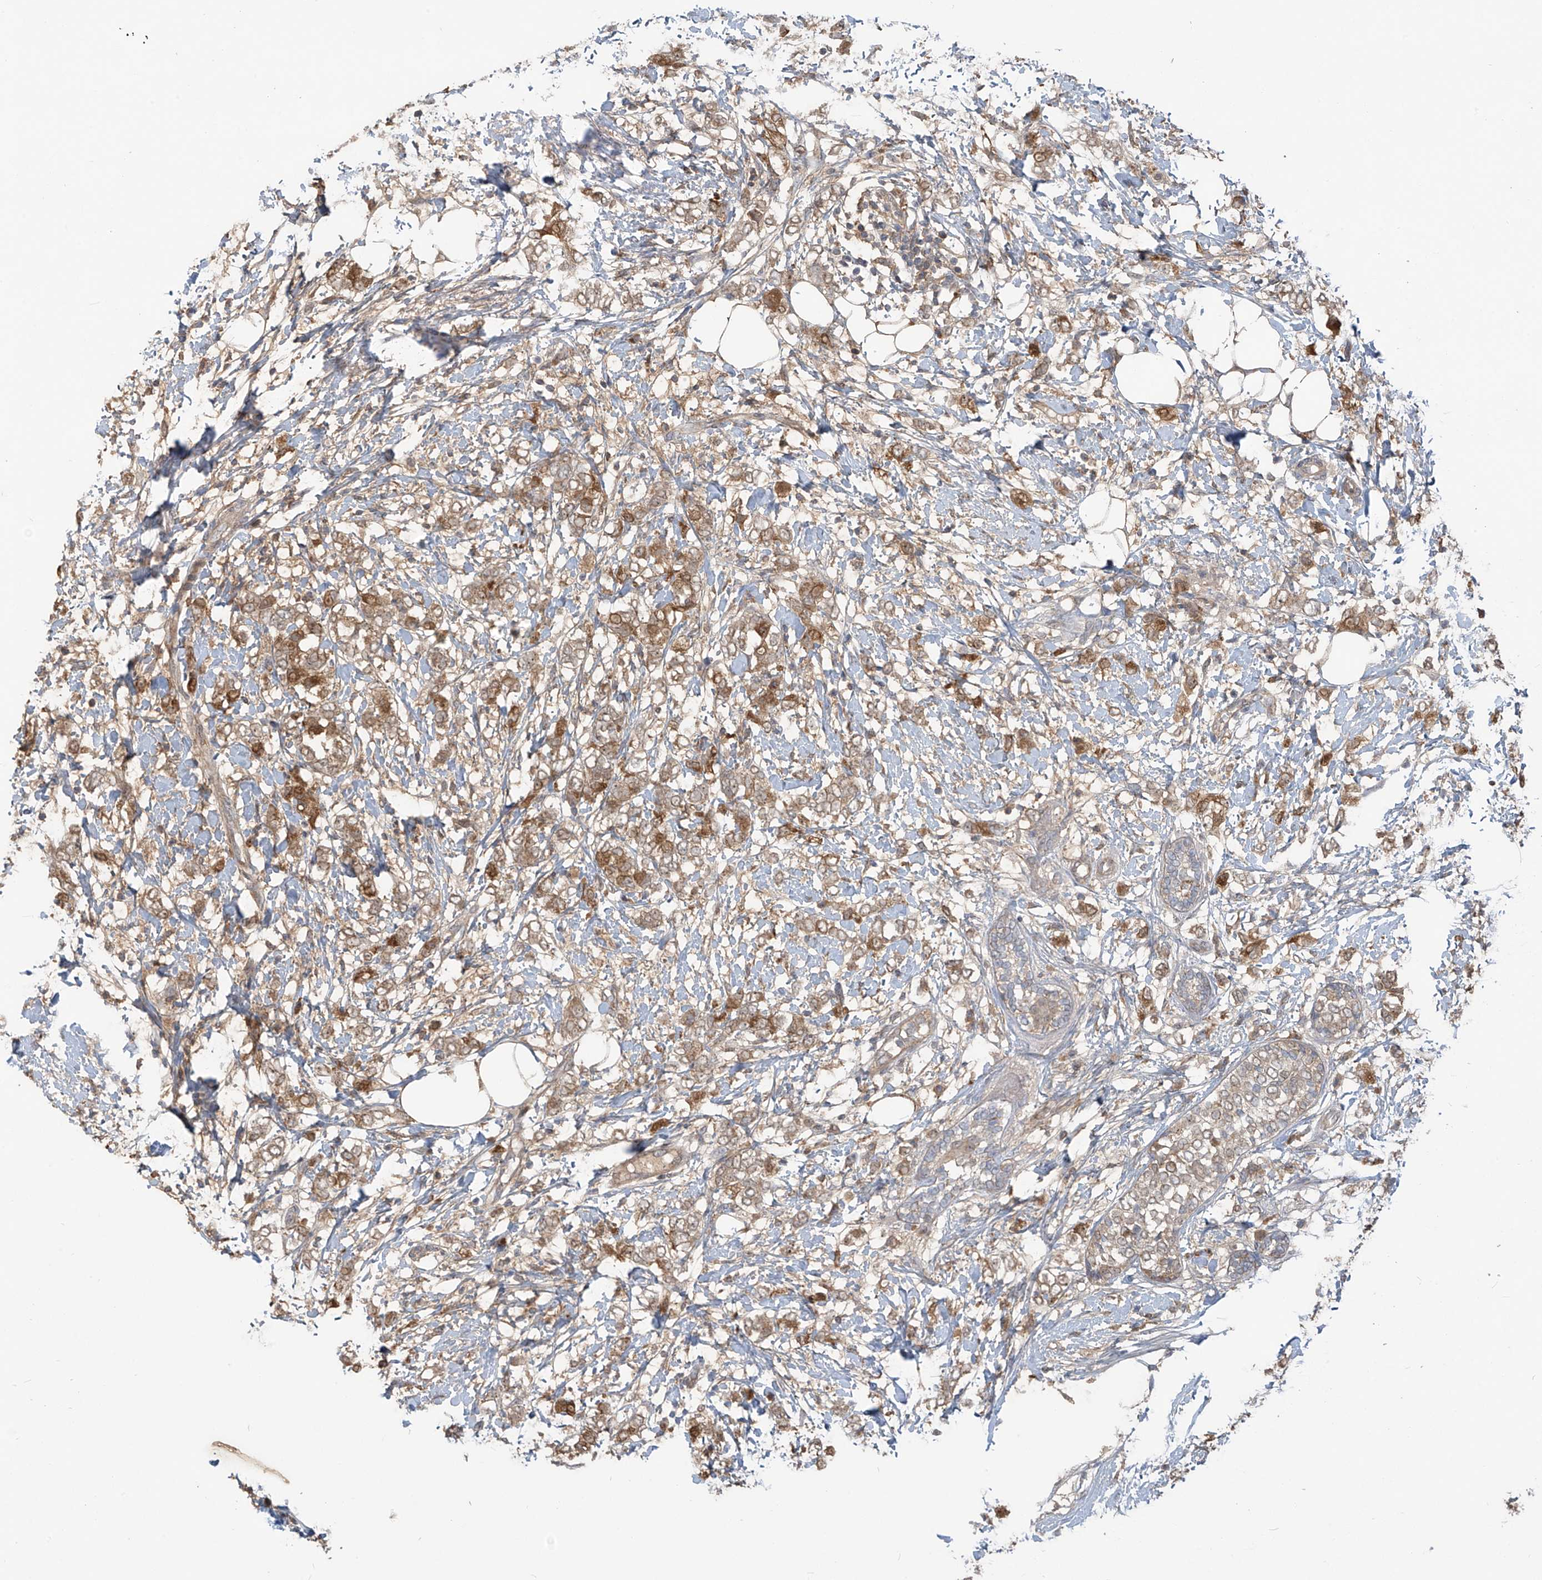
{"staining": {"intensity": "moderate", "quantity": ">75%", "location": "cytoplasmic/membranous"}, "tissue": "breast cancer", "cell_type": "Tumor cells", "image_type": "cancer", "snomed": [{"axis": "morphology", "description": "Normal tissue, NOS"}, {"axis": "morphology", "description": "Lobular carcinoma"}, {"axis": "topography", "description": "Breast"}], "caption": "High-power microscopy captured an immunohistochemistry image of breast lobular carcinoma, revealing moderate cytoplasmic/membranous staining in about >75% of tumor cells. The staining was performed using DAB, with brown indicating positive protein expression. Nuclei are stained blue with hematoxylin.", "gene": "KATNIP", "patient": {"sex": "female", "age": 47}}